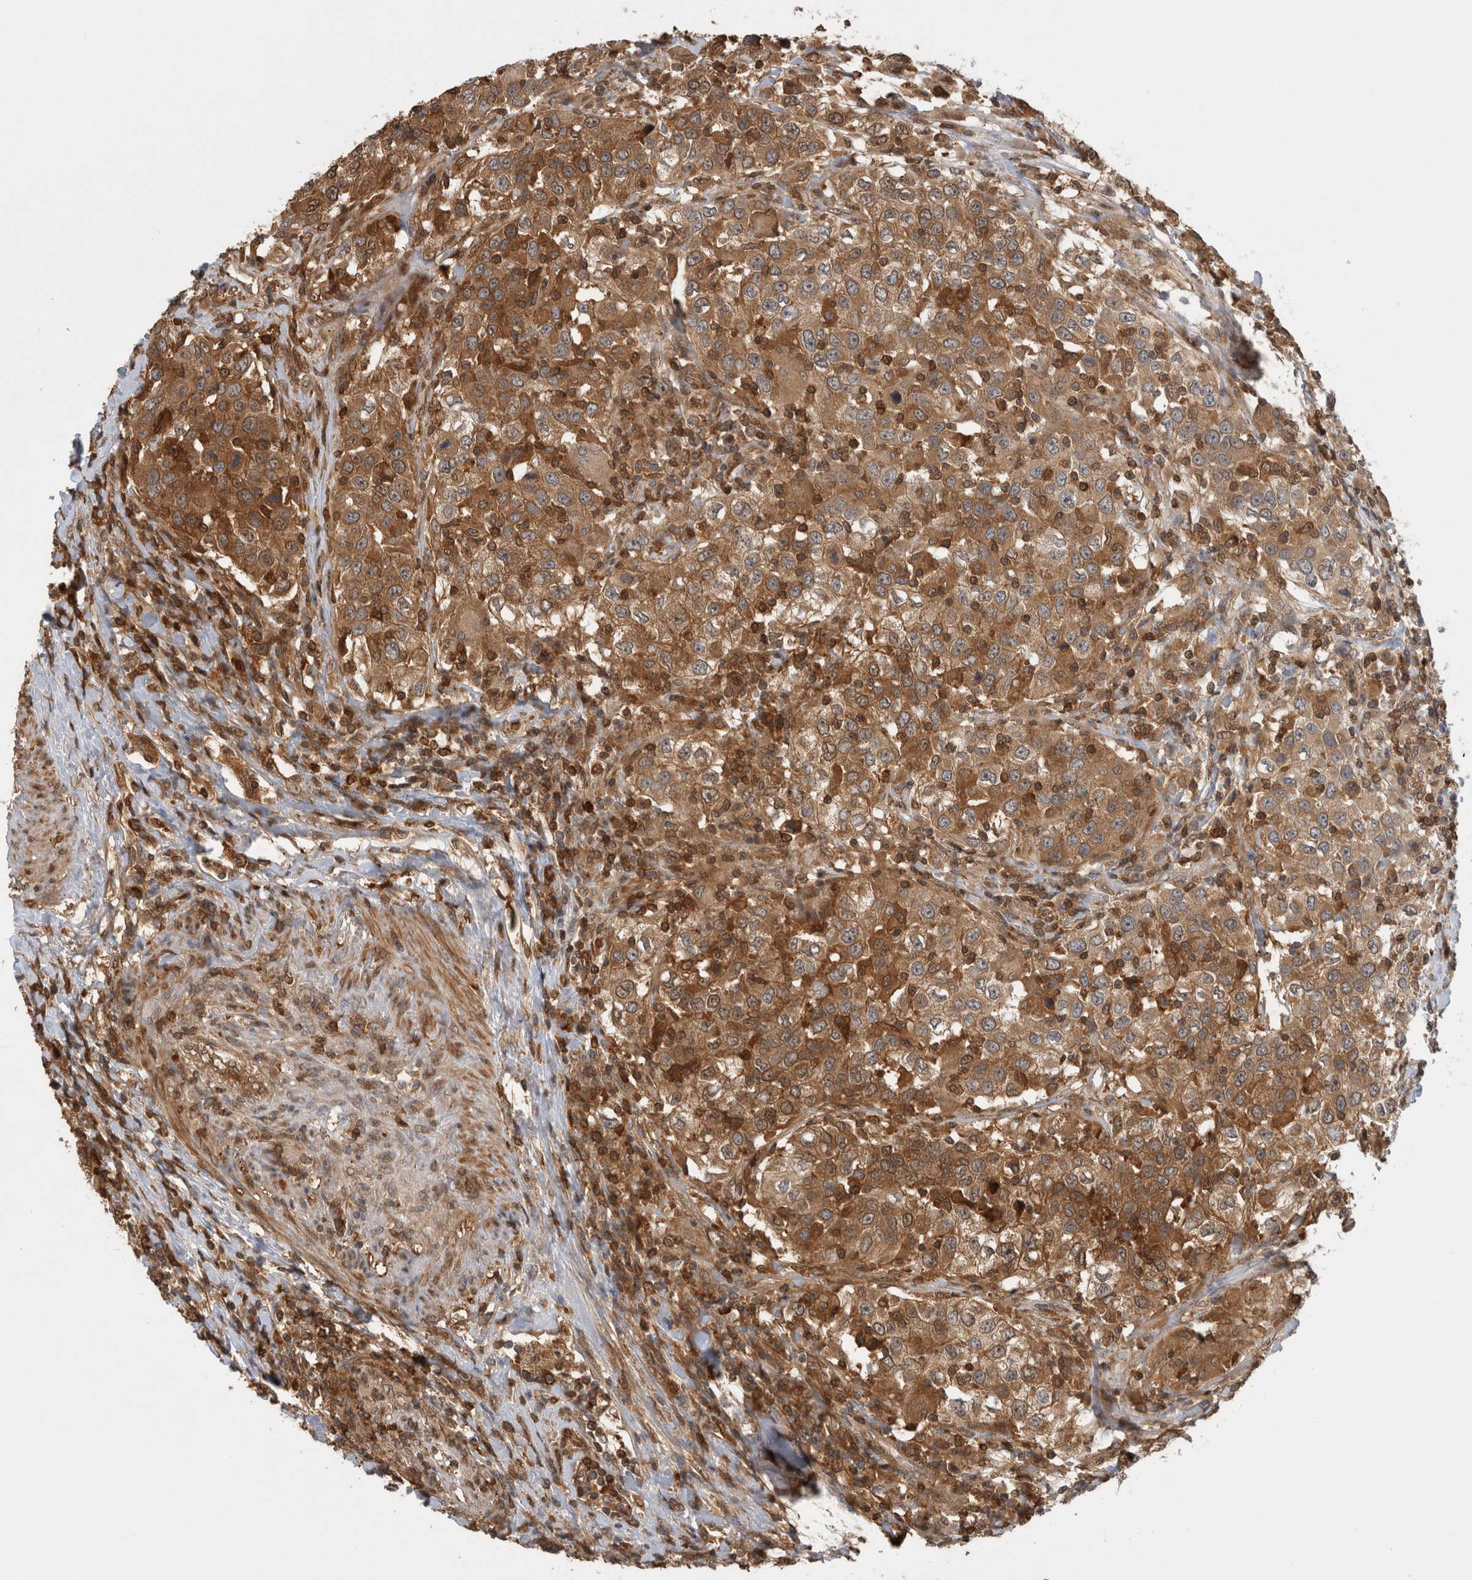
{"staining": {"intensity": "moderate", "quantity": ">75%", "location": "cytoplasmic/membranous"}, "tissue": "urothelial cancer", "cell_type": "Tumor cells", "image_type": "cancer", "snomed": [{"axis": "morphology", "description": "Urothelial carcinoma, High grade"}, {"axis": "topography", "description": "Urinary bladder"}], "caption": "Immunohistochemistry of urothelial cancer displays medium levels of moderate cytoplasmic/membranous expression in approximately >75% of tumor cells.", "gene": "ASTN2", "patient": {"sex": "female", "age": 80}}